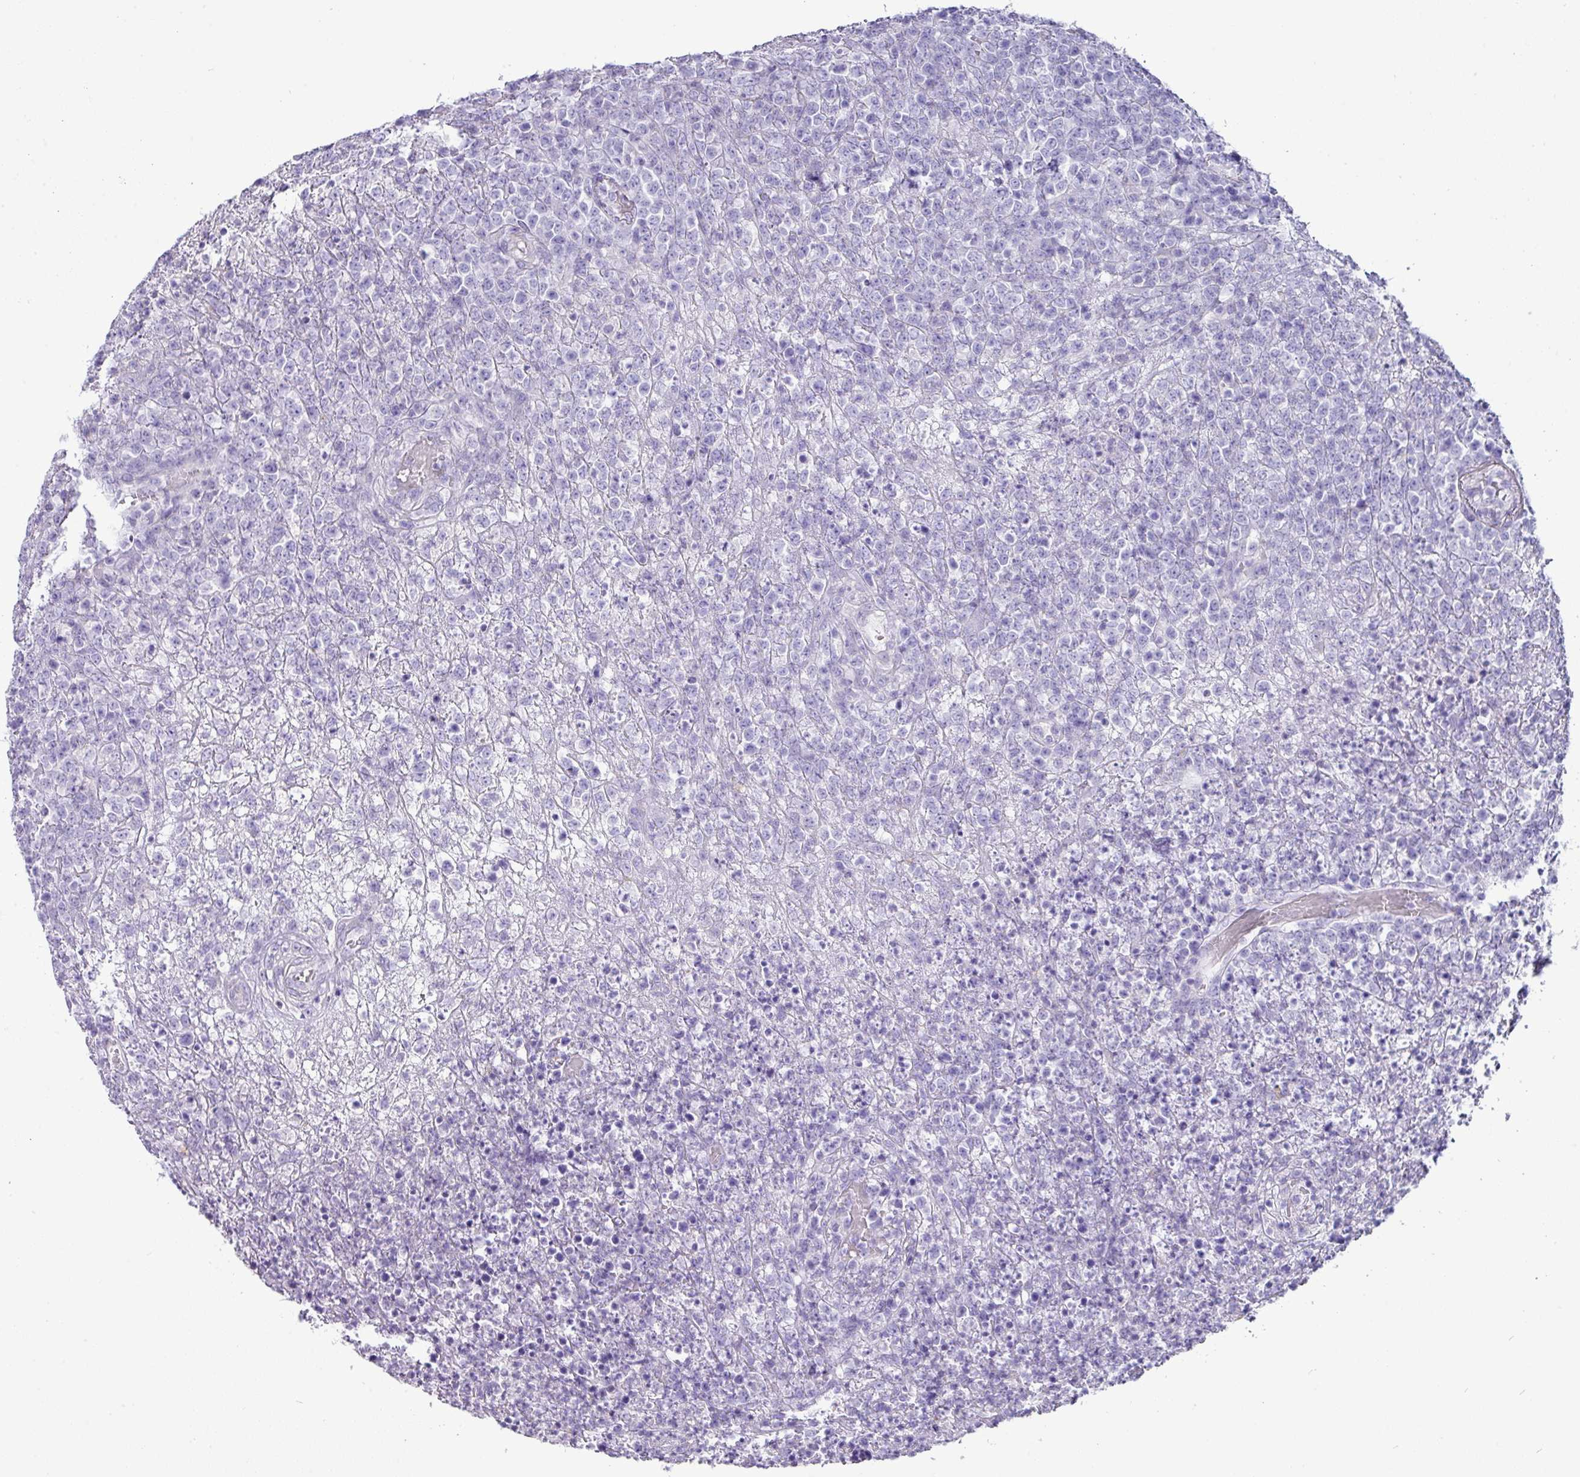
{"staining": {"intensity": "negative", "quantity": "none", "location": "none"}, "tissue": "lymphoma", "cell_type": "Tumor cells", "image_type": "cancer", "snomed": [{"axis": "morphology", "description": "Malignant lymphoma, non-Hodgkin's type, High grade"}, {"axis": "topography", "description": "Colon"}], "caption": "Image shows no significant protein staining in tumor cells of lymphoma.", "gene": "GSTA3", "patient": {"sex": "female", "age": 53}}